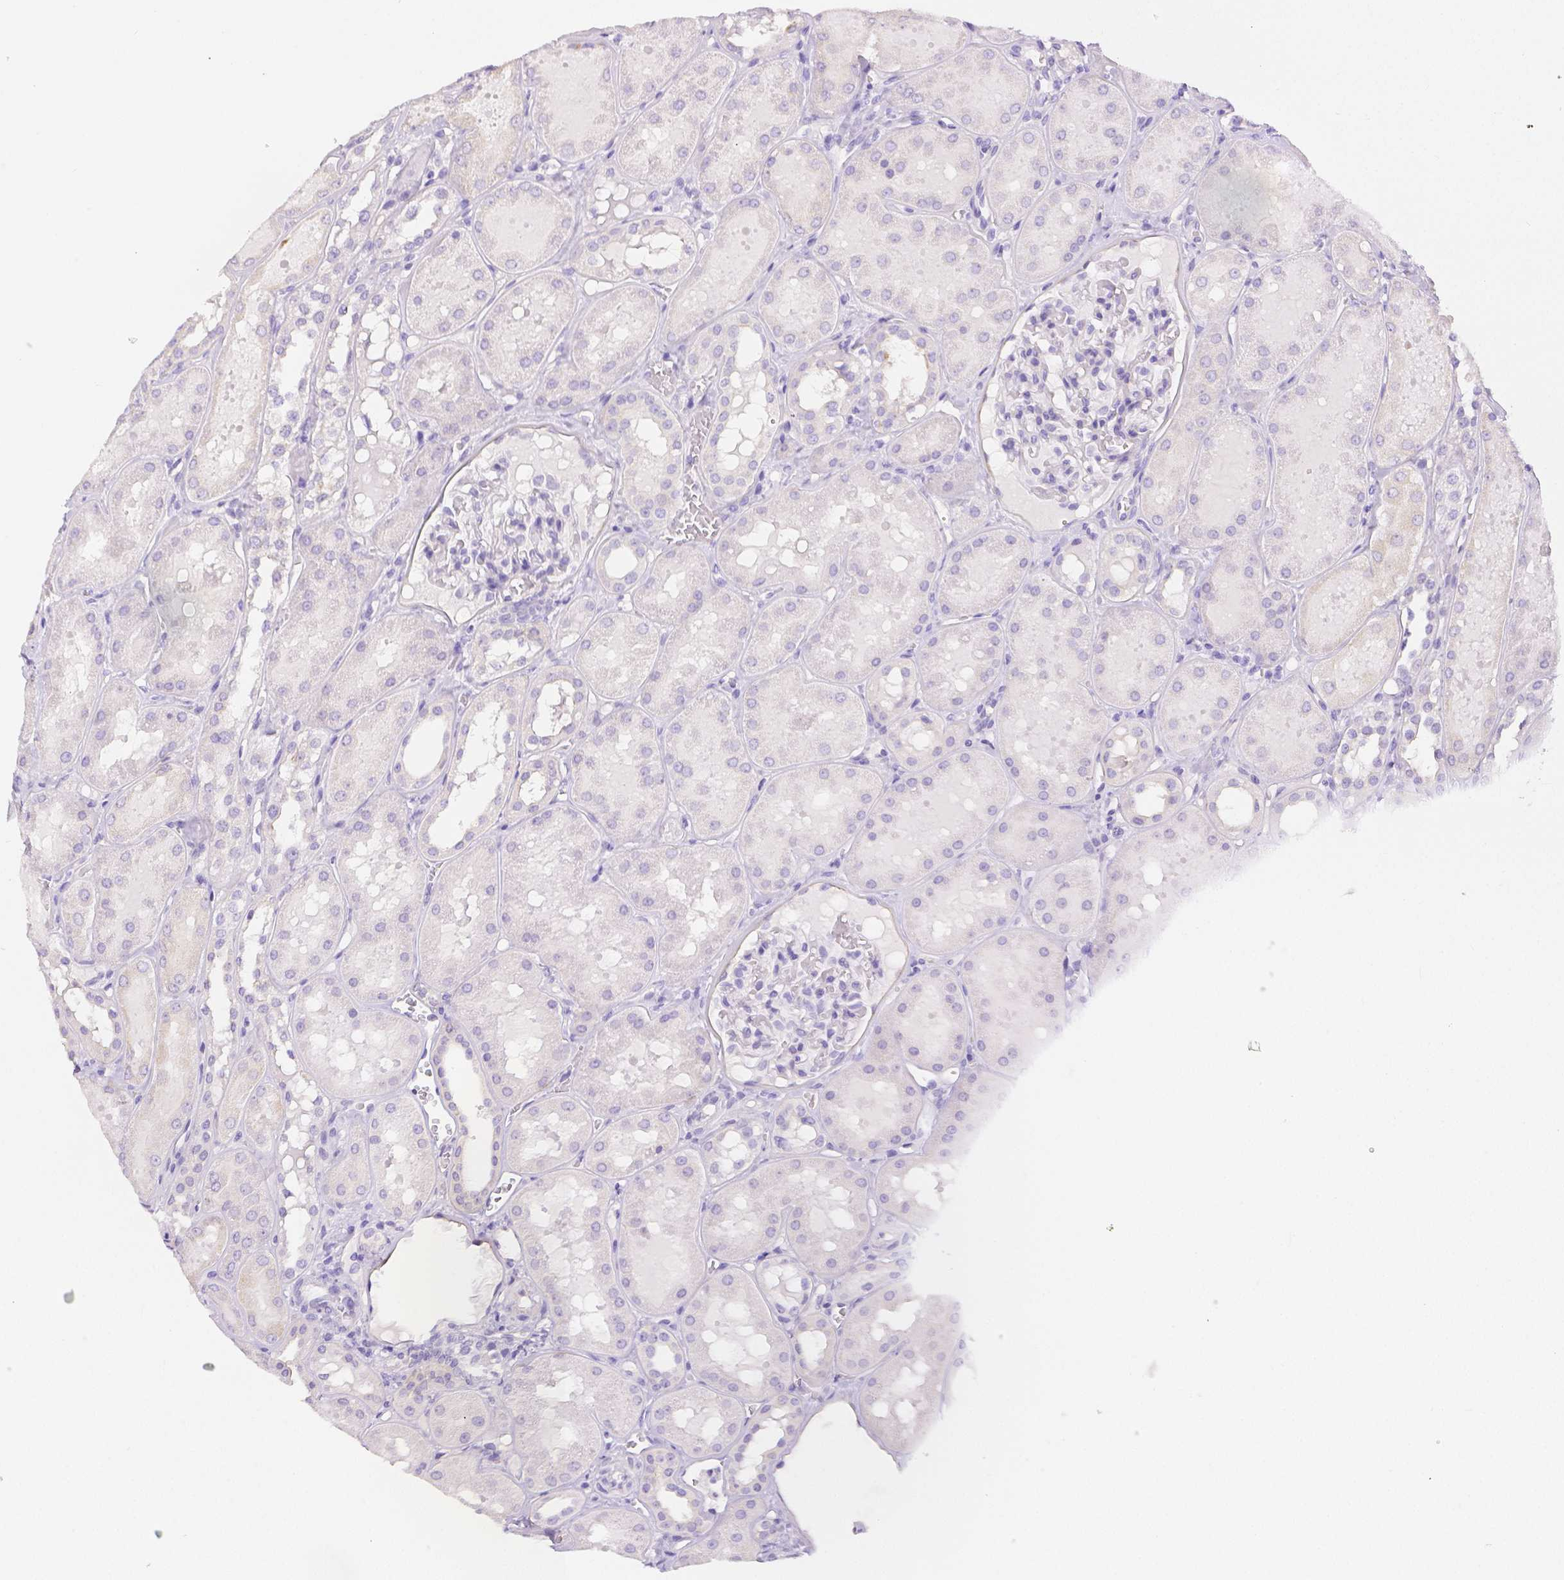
{"staining": {"intensity": "negative", "quantity": "none", "location": "none"}, "tissue": "kidney", "cell_type": "Cells in glomeruli", "image_type": "normal", "snomed": [{"axis": "morphology", "description": "Normal tissue, NOS"}, {"axis": "topography", "description": "Kidney"}, {"axis": "topography", "description": "Urinary bladder"}], "caption": "Histopathology image shows no protein staining in cells in glomeruli of benign kidney.", "gene": "SLC27A5", "patient": {"sex": "male", "age": 16}}